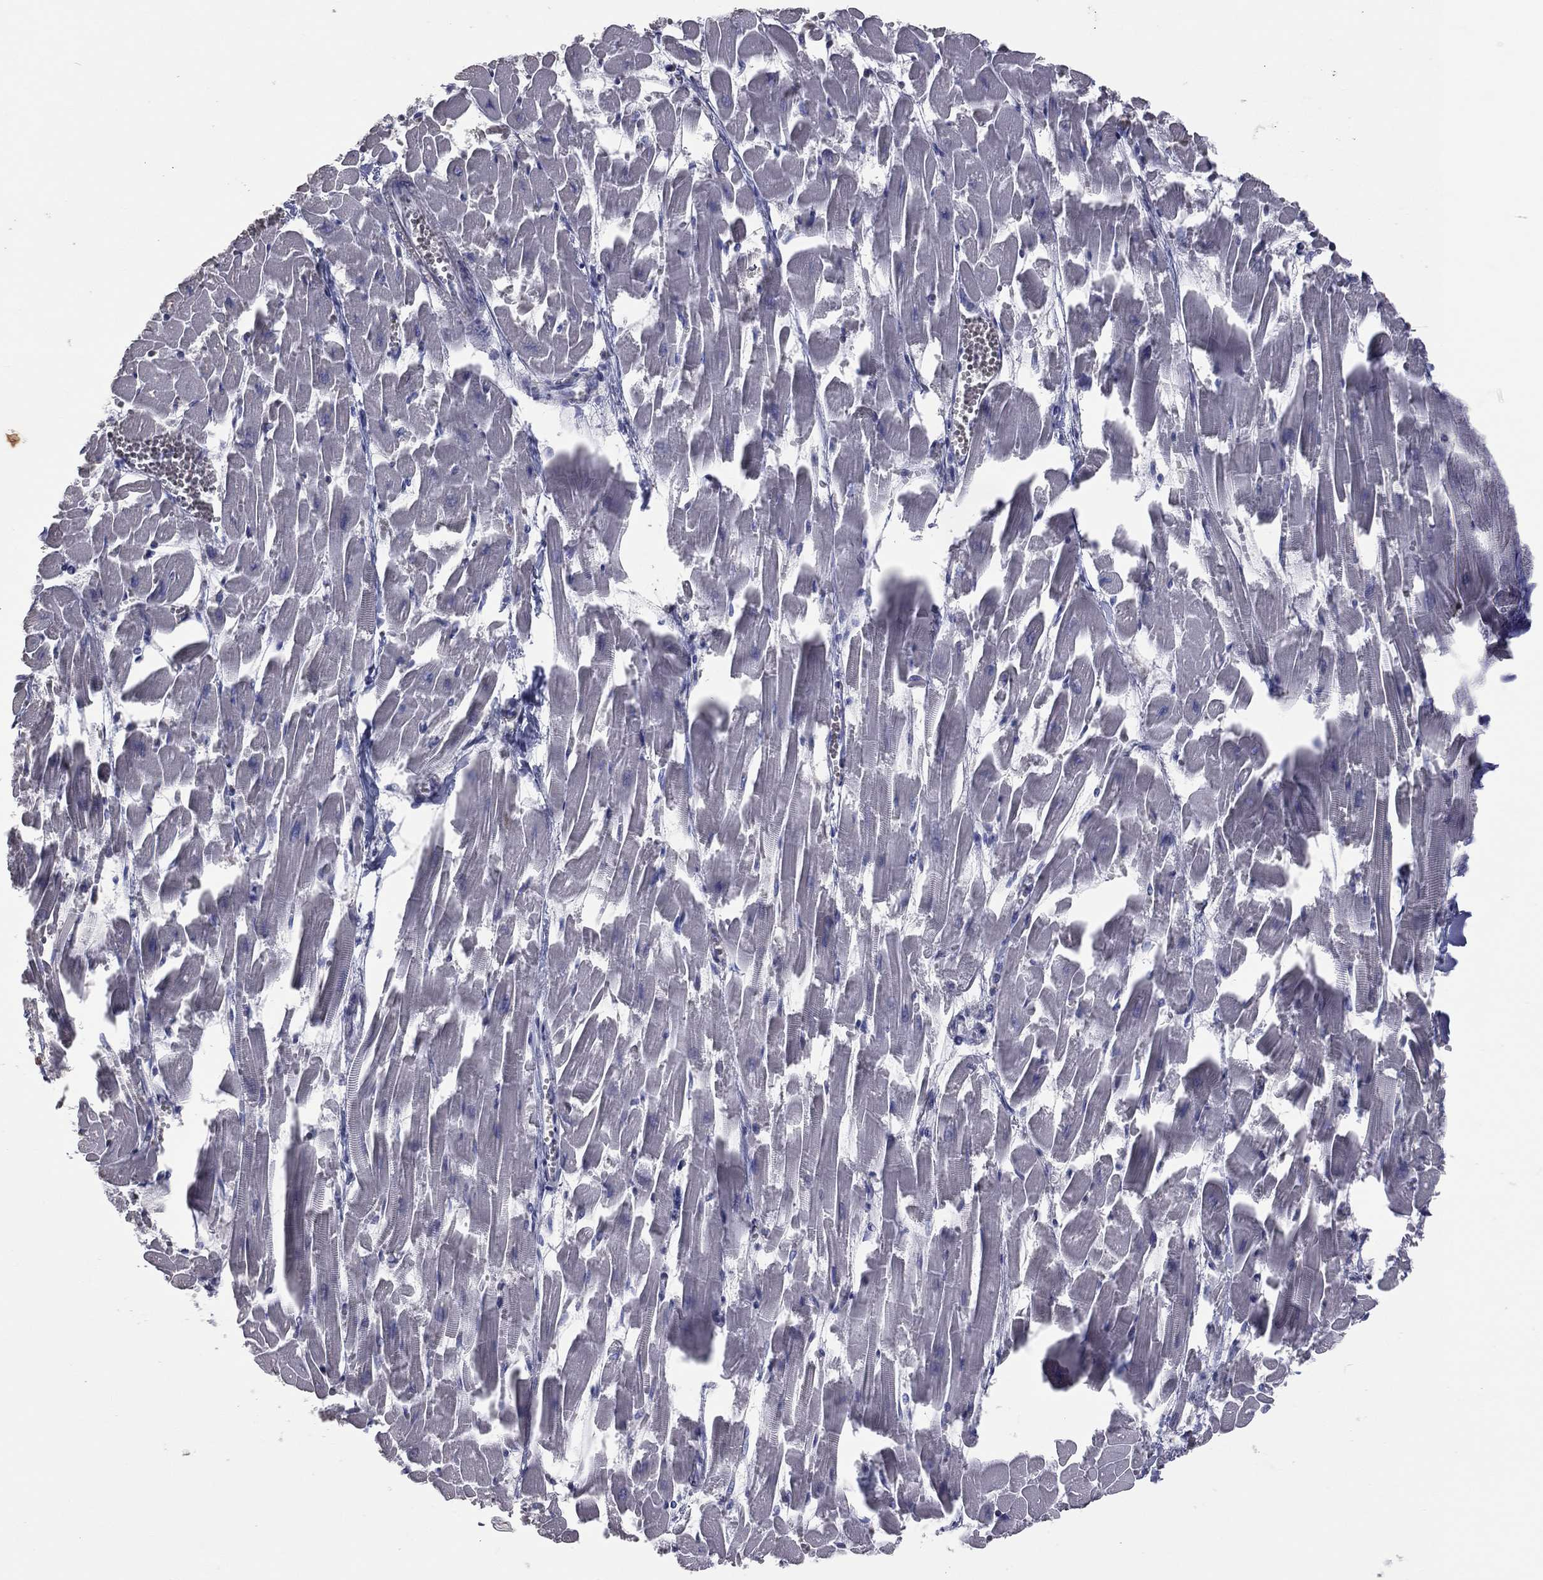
{"staining": {"intensity": "negative", "quantity": "none", "location": "none"}, "tissue": "heart muscle", "cell_type": "Cardiomyocytes", "image_type": "normal", "snomed": [{"axis": "morphology", "description": "Normal tissue, NOS"}, {"axis": "topography", "description": "Heart"}], "caption": "High power microscopy micrograph of an IHC photomicrograph of unremarkable heart muscle, revealing no significant expression in cardiomyocytes. (Stains: DAB IHC with hematoxylin counter stain, Microscopy: brightfield microscopy at high magnification).", "gene": "ESX1", "patient": {"sex": "female", "age": 52}}